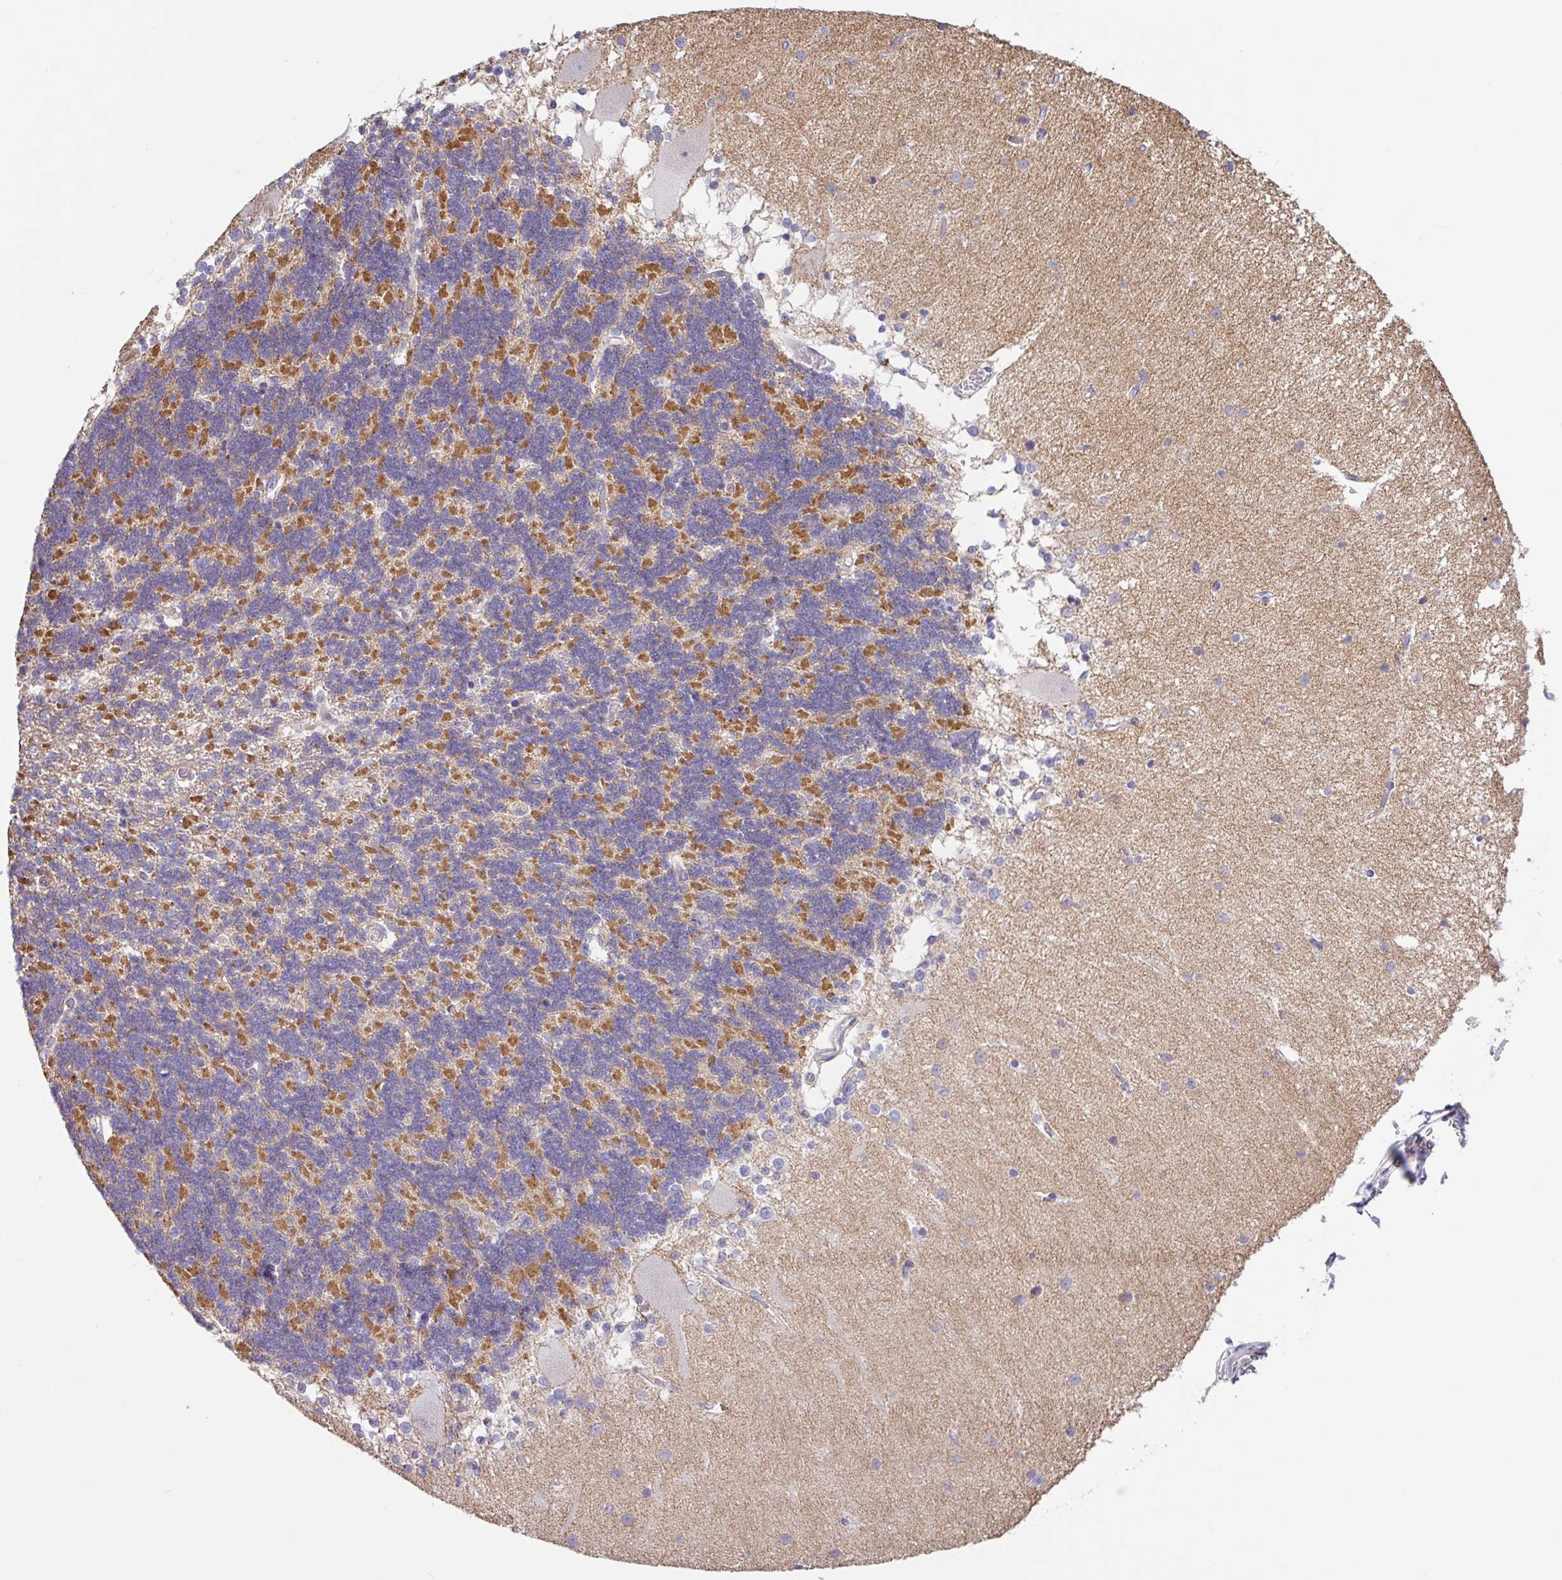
{"staining": {"intensity": "moderate", "quantity": "25%-75%", "location": "cytoplasmic/membranous"}, "tissue": "cerebellum", "cell_type": "Cells in granular layer", "image_type": "normal", "snomed": [{"axis": "morphology", "description": "Normal tissue, NOS"}, {"axis": "topography", "description": "Cerebellum"}], "caption": "Unremarkable cerebellum was stained to show a protein in brown. There is medium levels of moderate cytoplasmic/membranous staining in approximately 25%-75% of cells in granular layer. (DAB (3,3'-diaminobenzidine) = brown stain, brightfield microscopy at high magnification).", "gene": "SFTPB", "patient": {"sex": "female", "age": 54}}